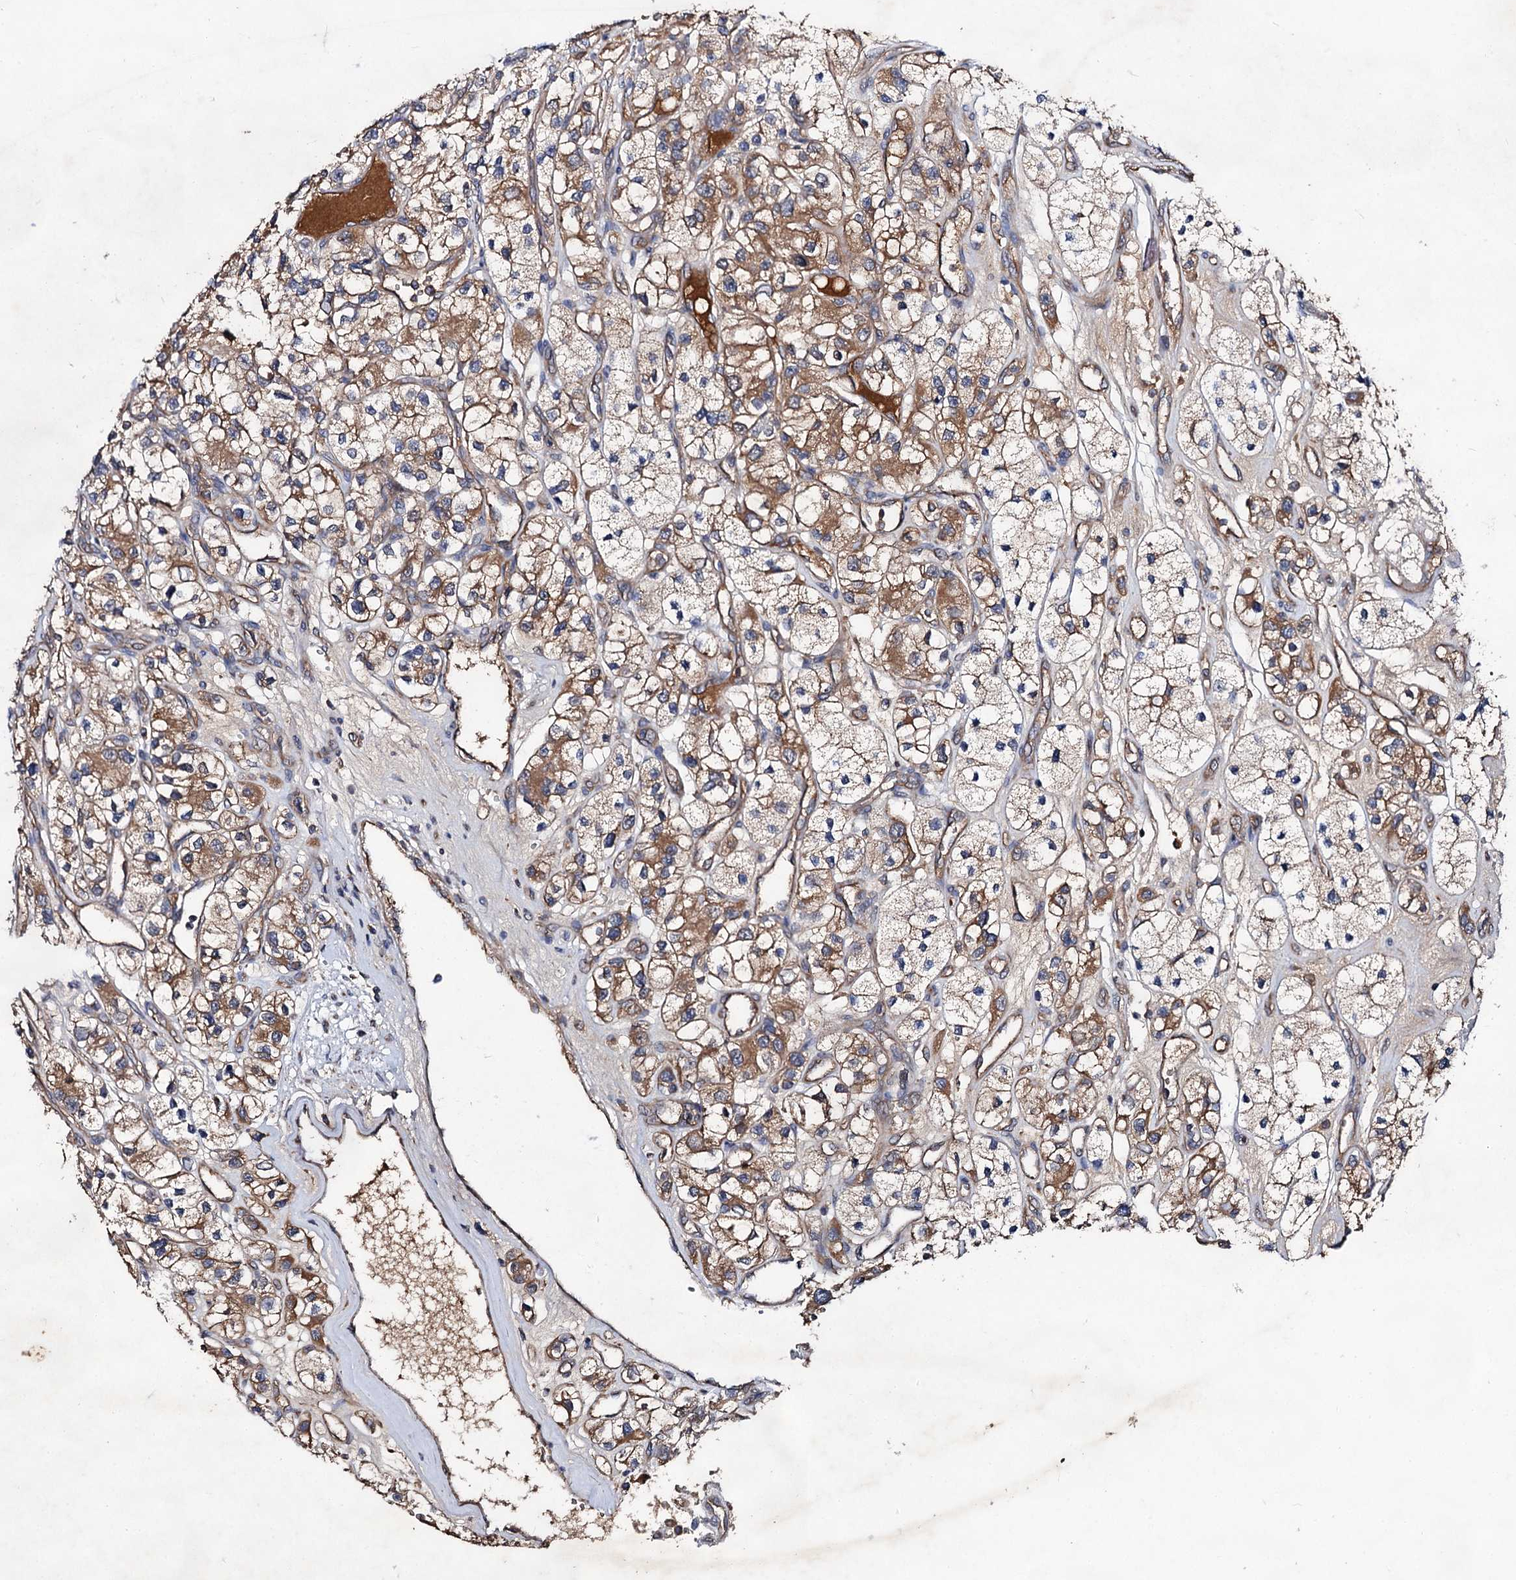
{"staining": {"intensity": "moderate", "quantity": ">75%", "location": "cytoplasmic/membranous"}, "tissue": "renal cancer", "cell_type": "Tumor cells", "image_type": "cancer", "snomed": [{"axis": "morphology", "description": "Adenocarcinoma, NOS"}, {"axis": "topography", "description": "Kidney"}], "caption": "Renal cancer (adenocarcinoma) stained with DAB IHC displays medium levels of moderate cytoplasmic/membranous positivity in about >75% of tumor cells.", "gene": "TEX9", "patient": {"sex": "female", "age": 57}}